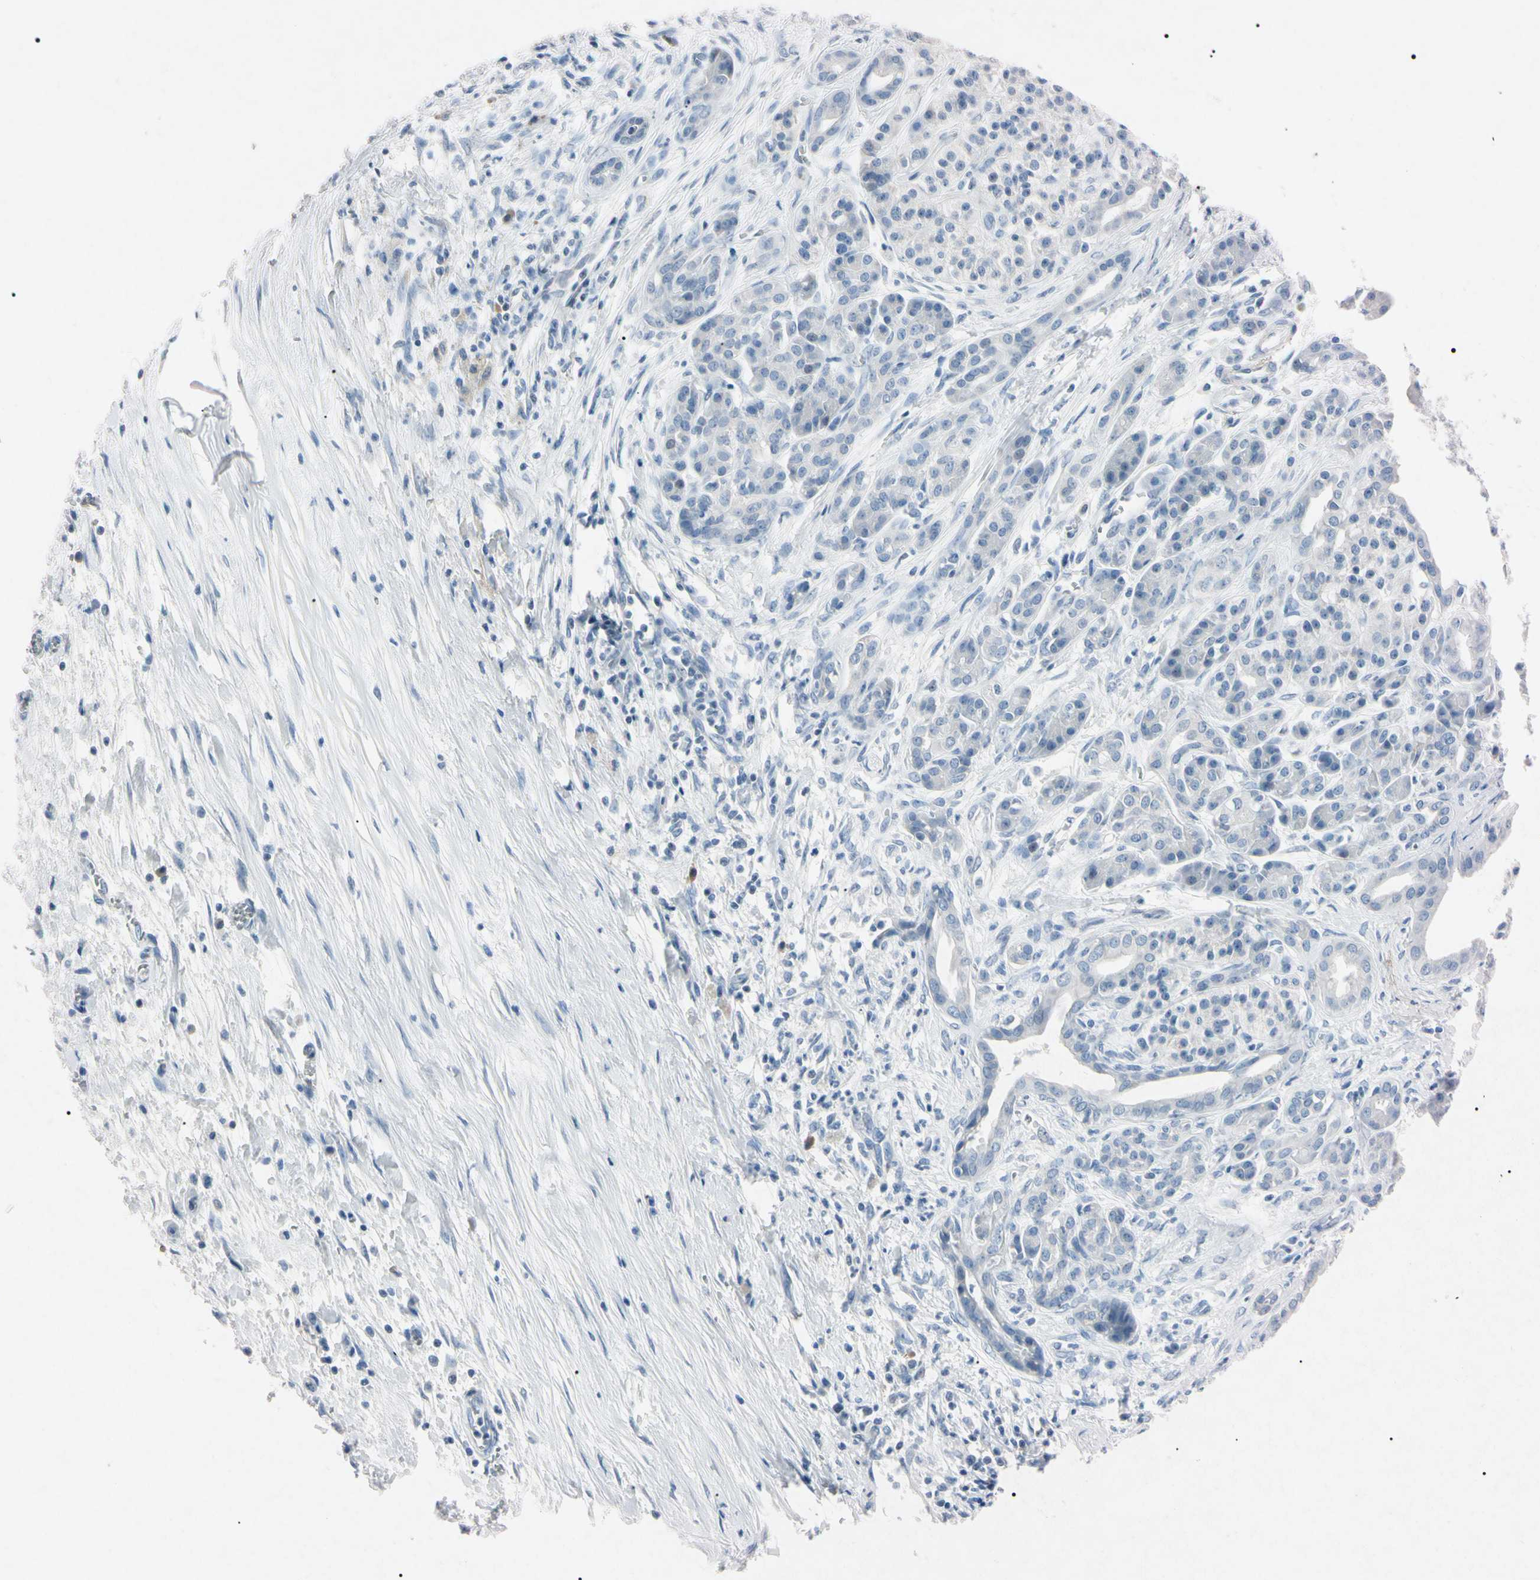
{"staining": {"intensity": "negative", "quantity": "none", "location": "none"}, "tissue": "pancreatic cancer", "cell_type": "Tumor cells", "image_type": "cancer", "snomed": [{"axis": "morphology", "description": "Adenocarcinoma, NOS"}, {"axis": "topography", "description": "Pancreas"}], "caption": "Tumor cells show no significant protein expression in pancreatic cancer (adenocarcinoma).", "gene": "ELN", "patient": {"sex": "male", "age": 59}}